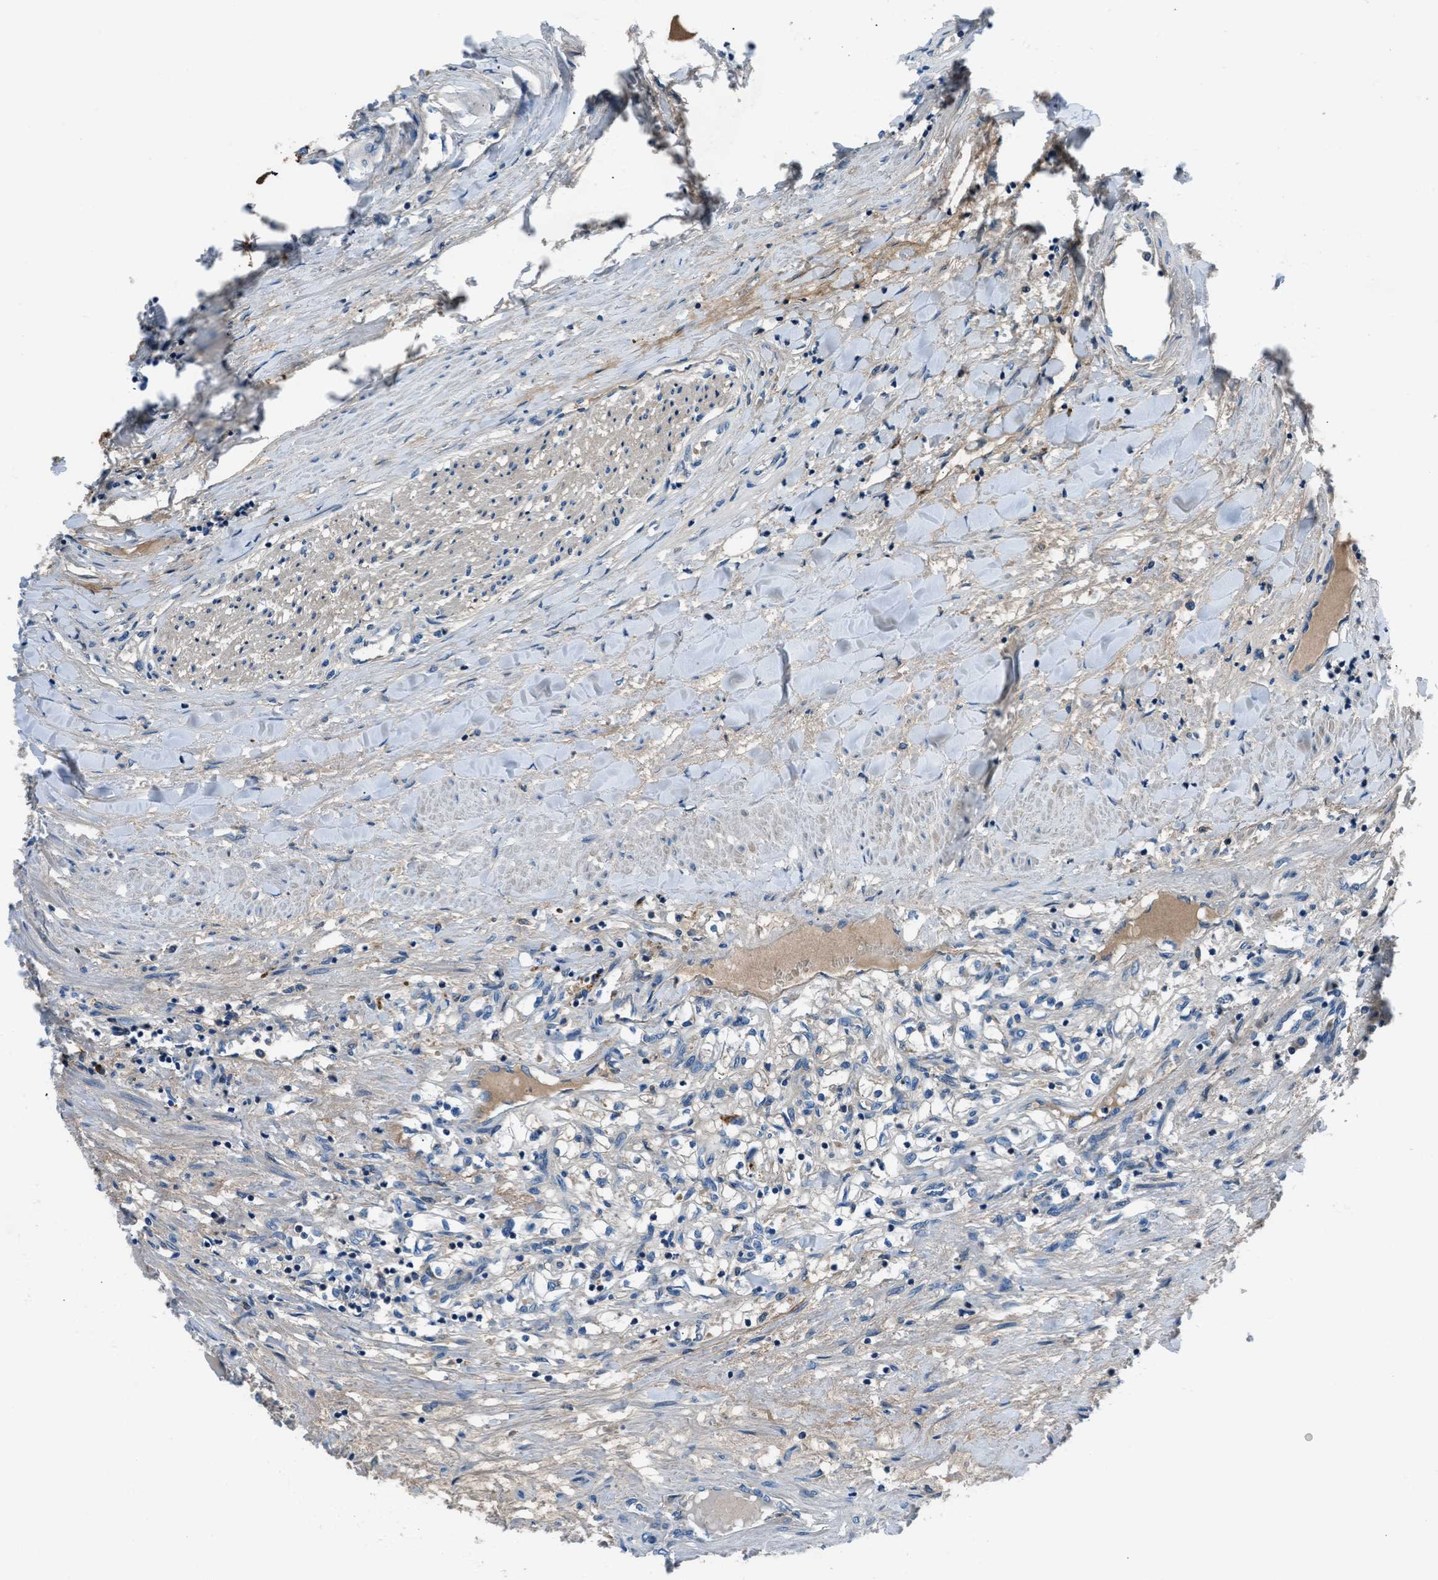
{"staining": {"intensity": "strong", "quantity": "<25%", "location": "cytoplasmic/membranous"}, "tissue": "renal cancer", "cell_type": "Tumor cells", "image_type": "cancer", "snomed": [{"axis": "morphology", "description": "Adenocarcinoma, NOS"}, {"axis": "topography", "description": "Kidney"}], "caption": "An immunohistochemistry photomicrograph of tumor tissue is shown. Protein staining in brown shows strong cytoplasmic/membranous positivity in renal cancer (adenocarcinoma) within tumor cells.", "gene": "SLC38A6", "patient": {"sex": "male", "age": 68}}